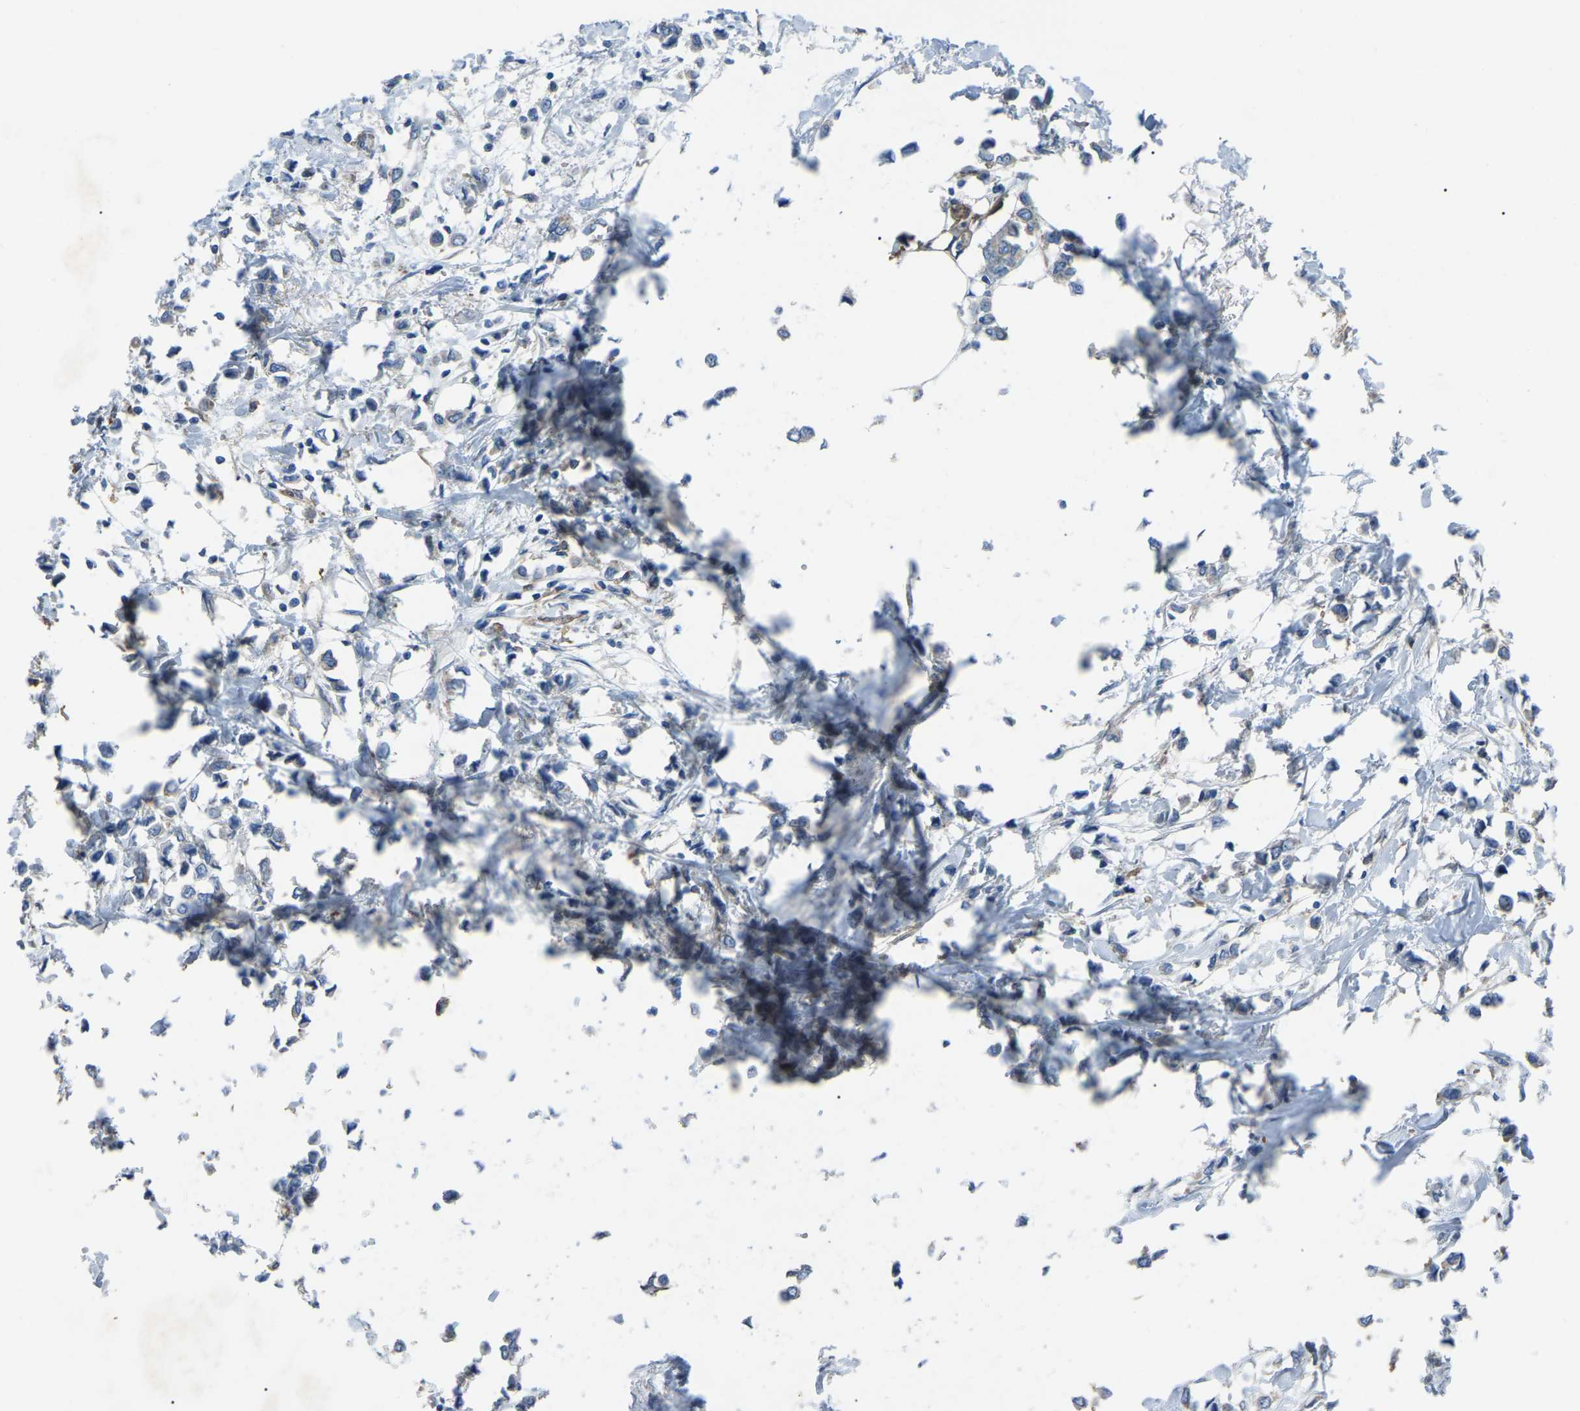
{"staining": {"intensity": "weak", "quantity": "25%-75%", "location": "cytoplasmic/membranous"}, "tissue": "breast cancer", "cell_type": "Tumor cells", "image_type": "cancer", "snomed": [{"axis": "morphology", "description": "Lobular carcinoma"}, {"axis": "topography", "description": "Breast"}], "caption": "Immunohistochemical staining of human breast lobular carcinoma demonstrates low levels of weak cytoplasmic/membranous protein staining in approximately 25%-75% of tumor cells. (DAB (3,3'-diaminobenzidine) = brown stain, brightfield microscopy at high magnification).", "gene": "AIMP1", "patient": {"sex": "female", "age": 51}}